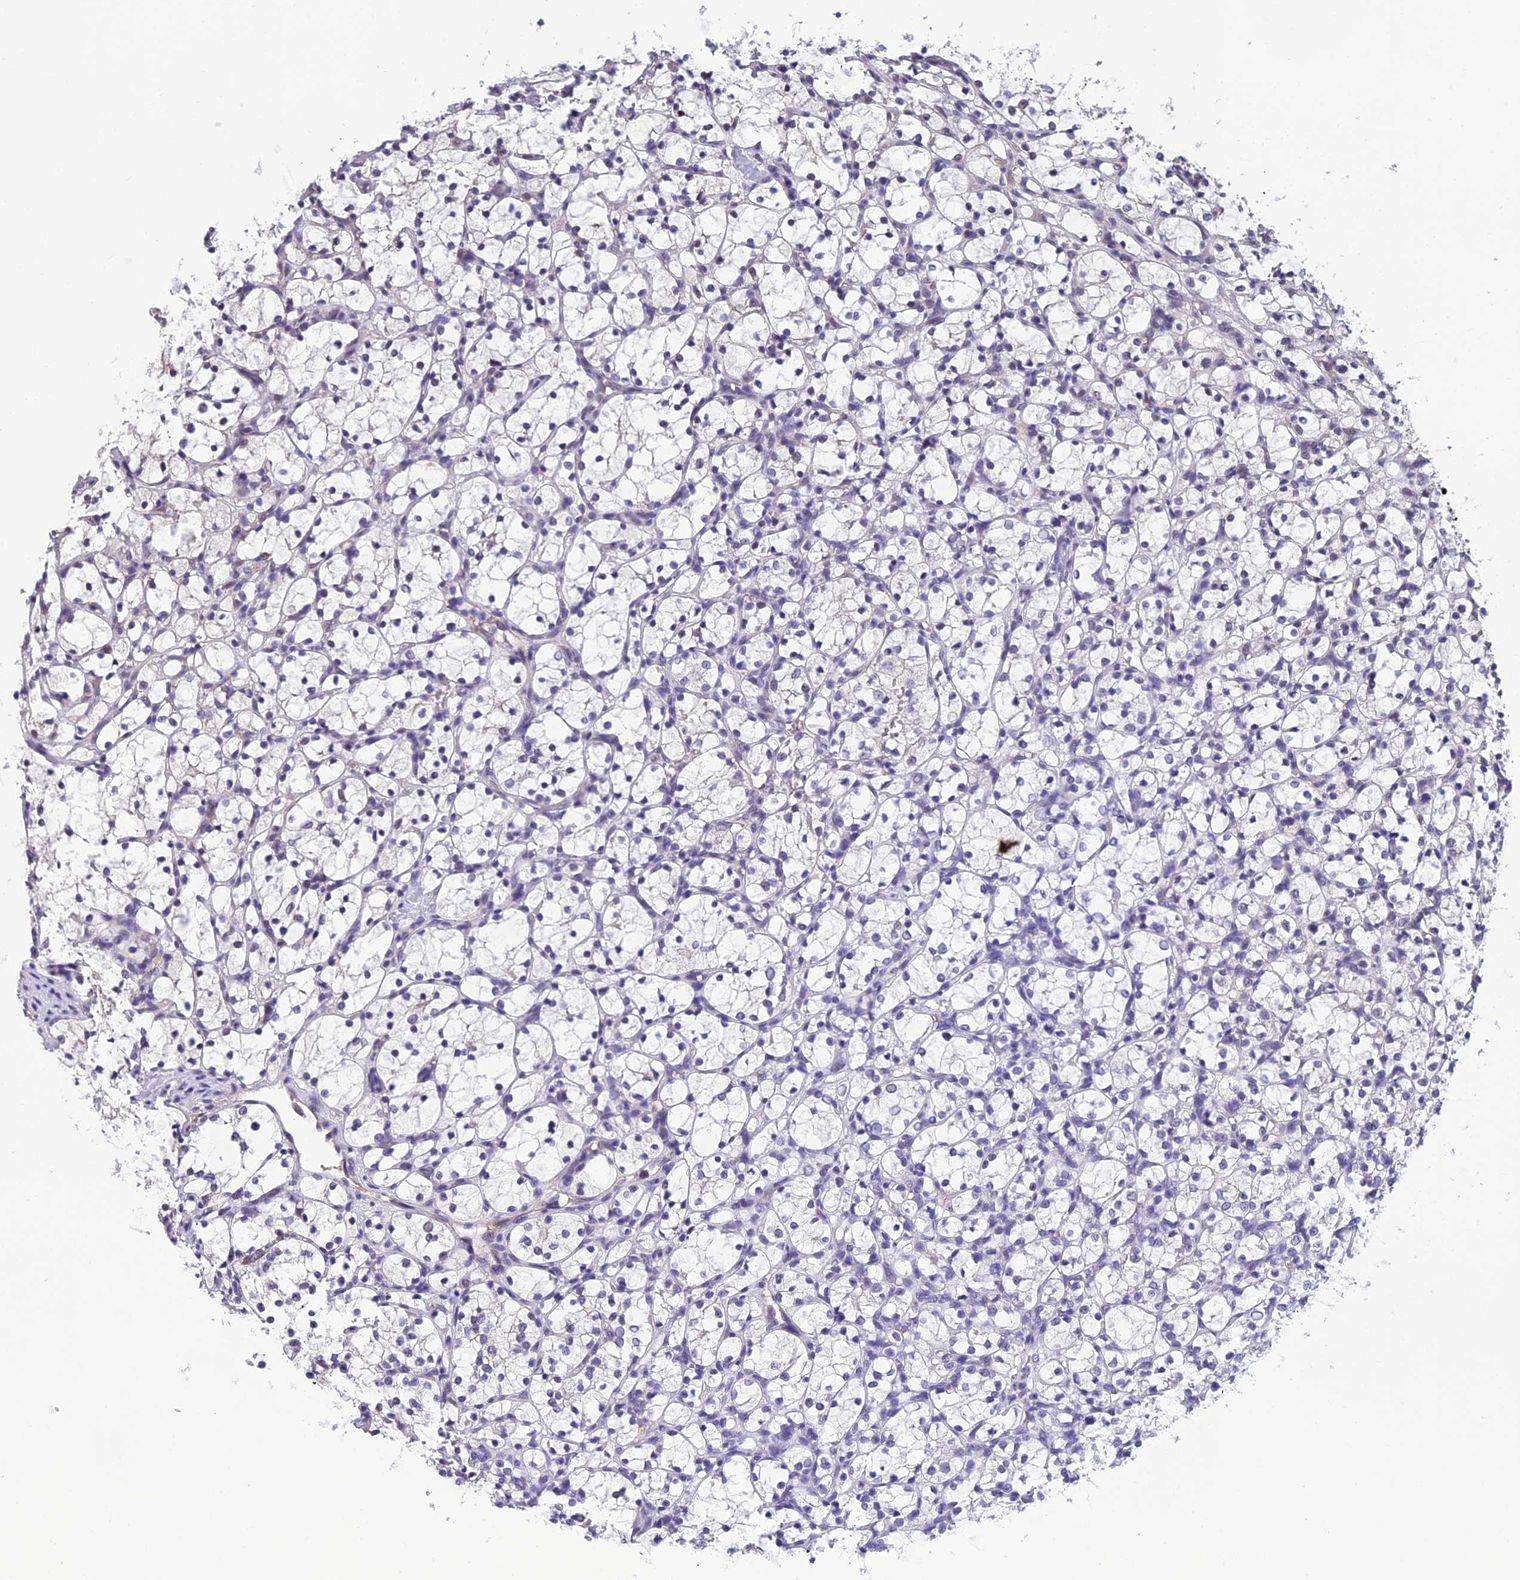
{"staining": {"intensity": "negative", "quantity": "none", "location": "none"}, "tissue": "renal cancer", "cell_type": "Tumor cells", "image_type": "cancer", "snomed": [{"axis": "morphology", "description": "Adenocarcinoma, NOS"}, {"axis": "topography", "description": "Kidney"}], "caption": "Immunohistochemical staining of human adenocarcinoma (renal) reveals no significant positivity in tumor cells.", "gene": "GRWD1", "patient": {"sex": "female", "age": 69}}